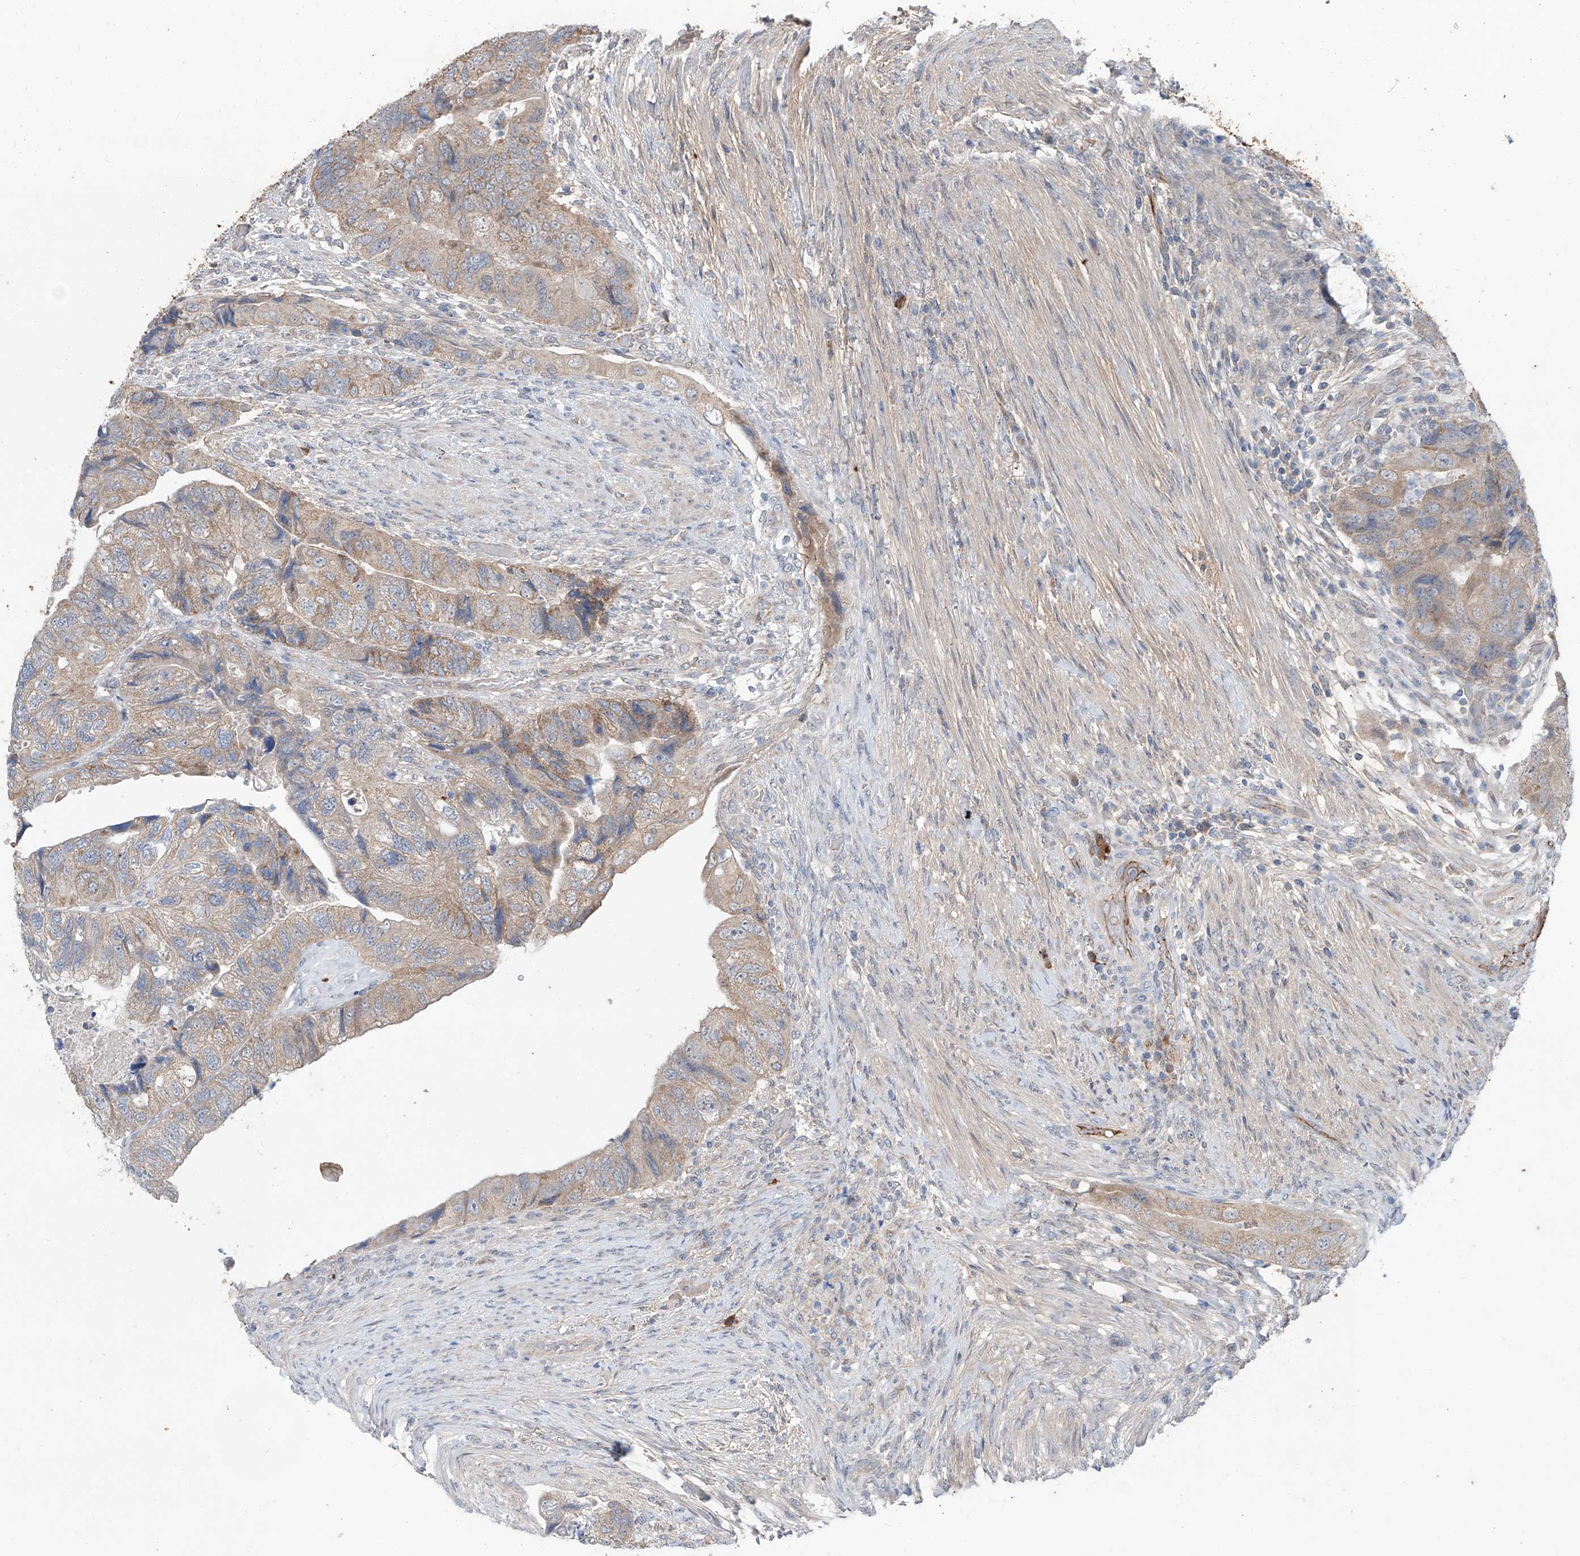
{"staining": {"intensity": "weak", "quantity": ">75%", "location": "cytoplasmic/membranous"}, "tissue": "colorectal cancer", "cell_type": "Tumor cells", "image_type": "cancer", "snomed": [{"axis": "morphology", "description": "Adenocarcinoma, NOS"}, {"axis": "topography", "description": "Rectum"}], "caption": "Human colorectal cancer (adenocarcinoma) stained with a protein marker reveals weak staining in tumor cells.", "gene": "SIX4", "patient": {"sex": "male", "age": 63}}